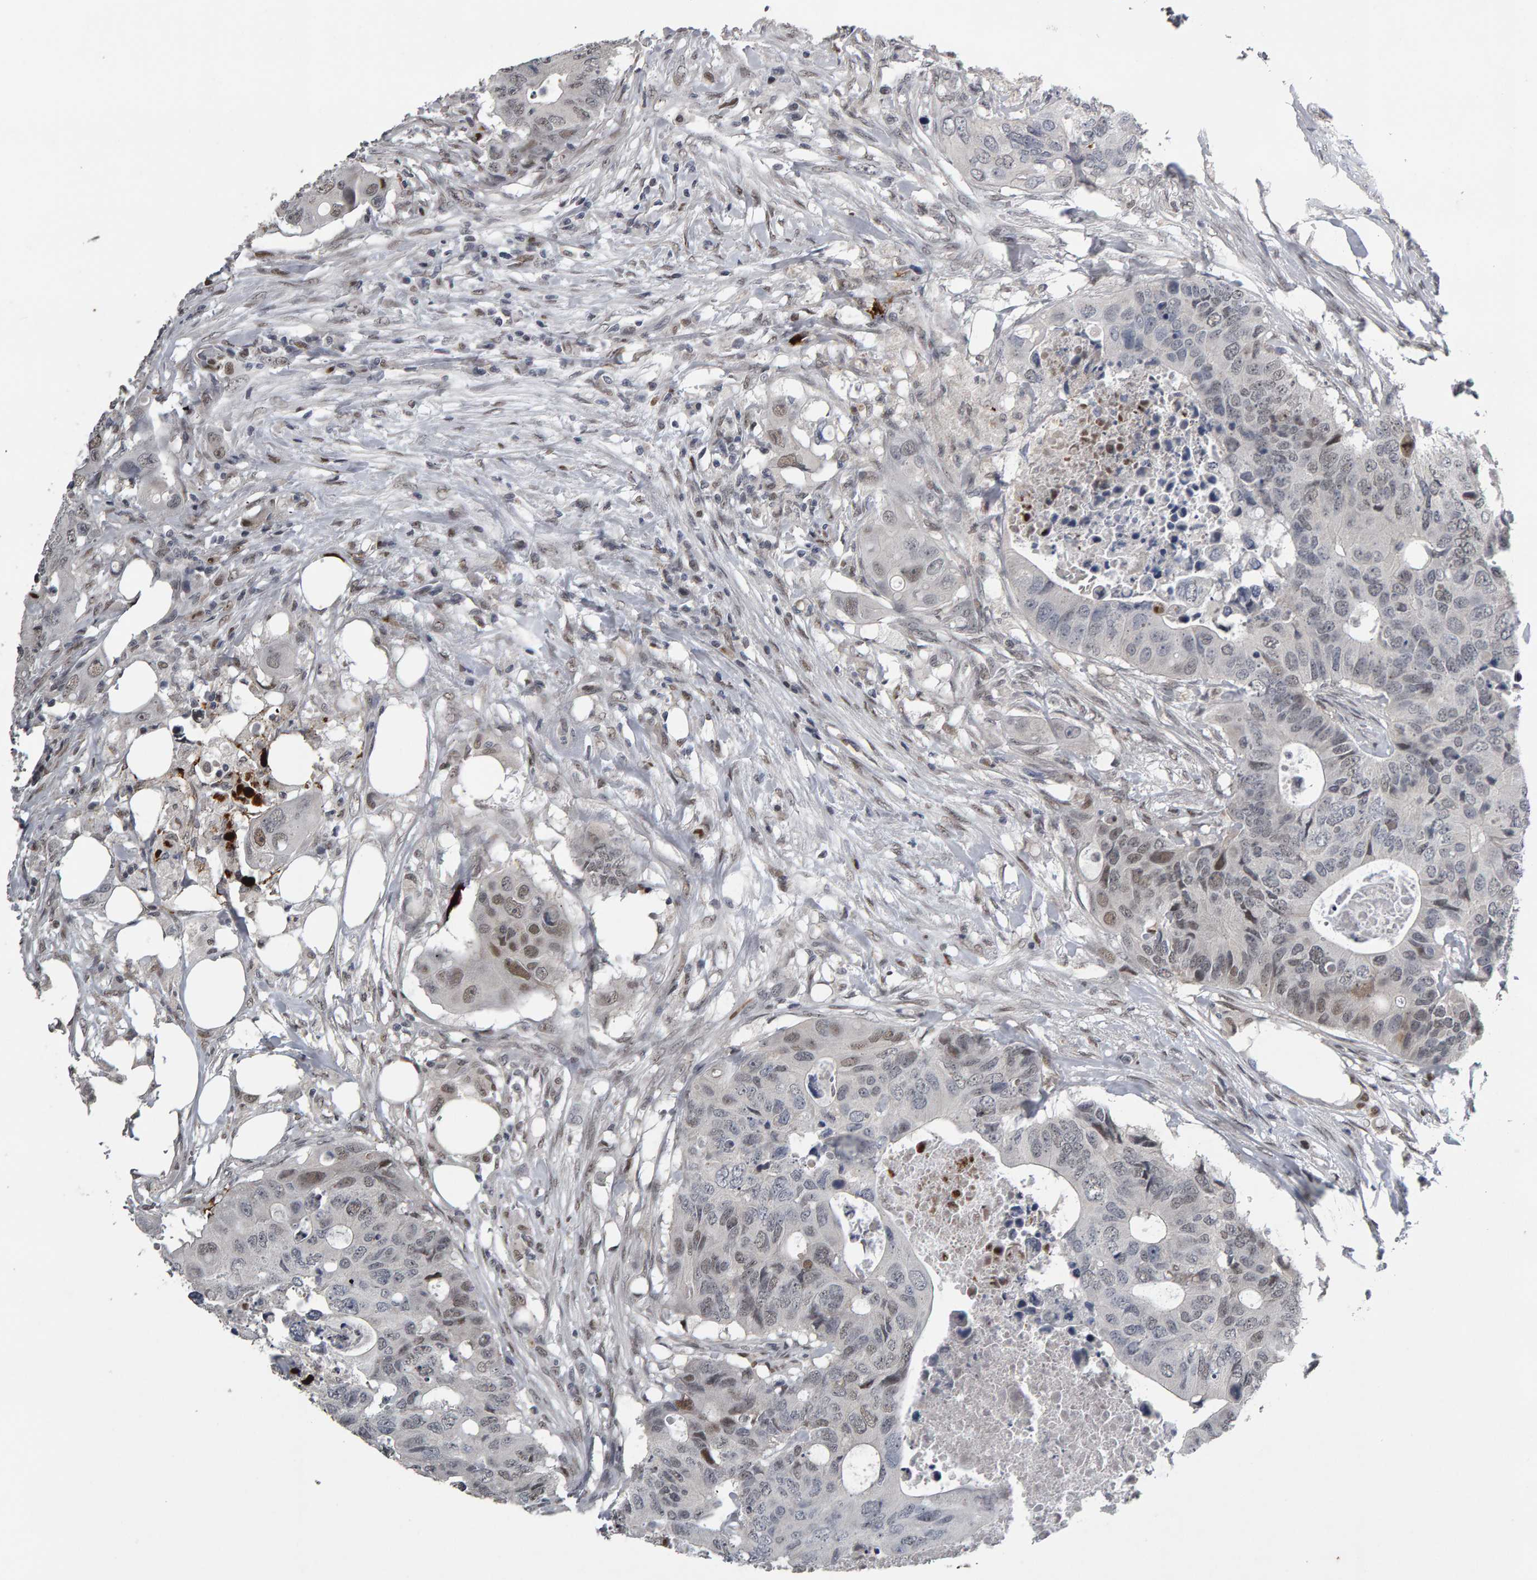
{"staining": {"intensity": "weak", "quantity": "25%-75%", "location": "nuclear"}, "tissue": "colorectal cancer", "cell_type": "Tumor cells", "image_type": "cancer", "snomed": [{"axis": "morphology", "description": "Adenocarcinoma, NOS"}, {"axis": "topography", "description": "Colon"}], "caption": "Adenocarcinoma (colorectal) tissue reveals weak nuclear positivity in about 25%-75% of tumor cells, visualized by immunohistochemistry. (Stains: DAB (3,3'-diaminobenzidine) in brown, nuclei in blue, Microscopy: brightfield microscopy at high magnification).", "gene": "IPO8", "patient": {"sex": "male", "age": 71}}